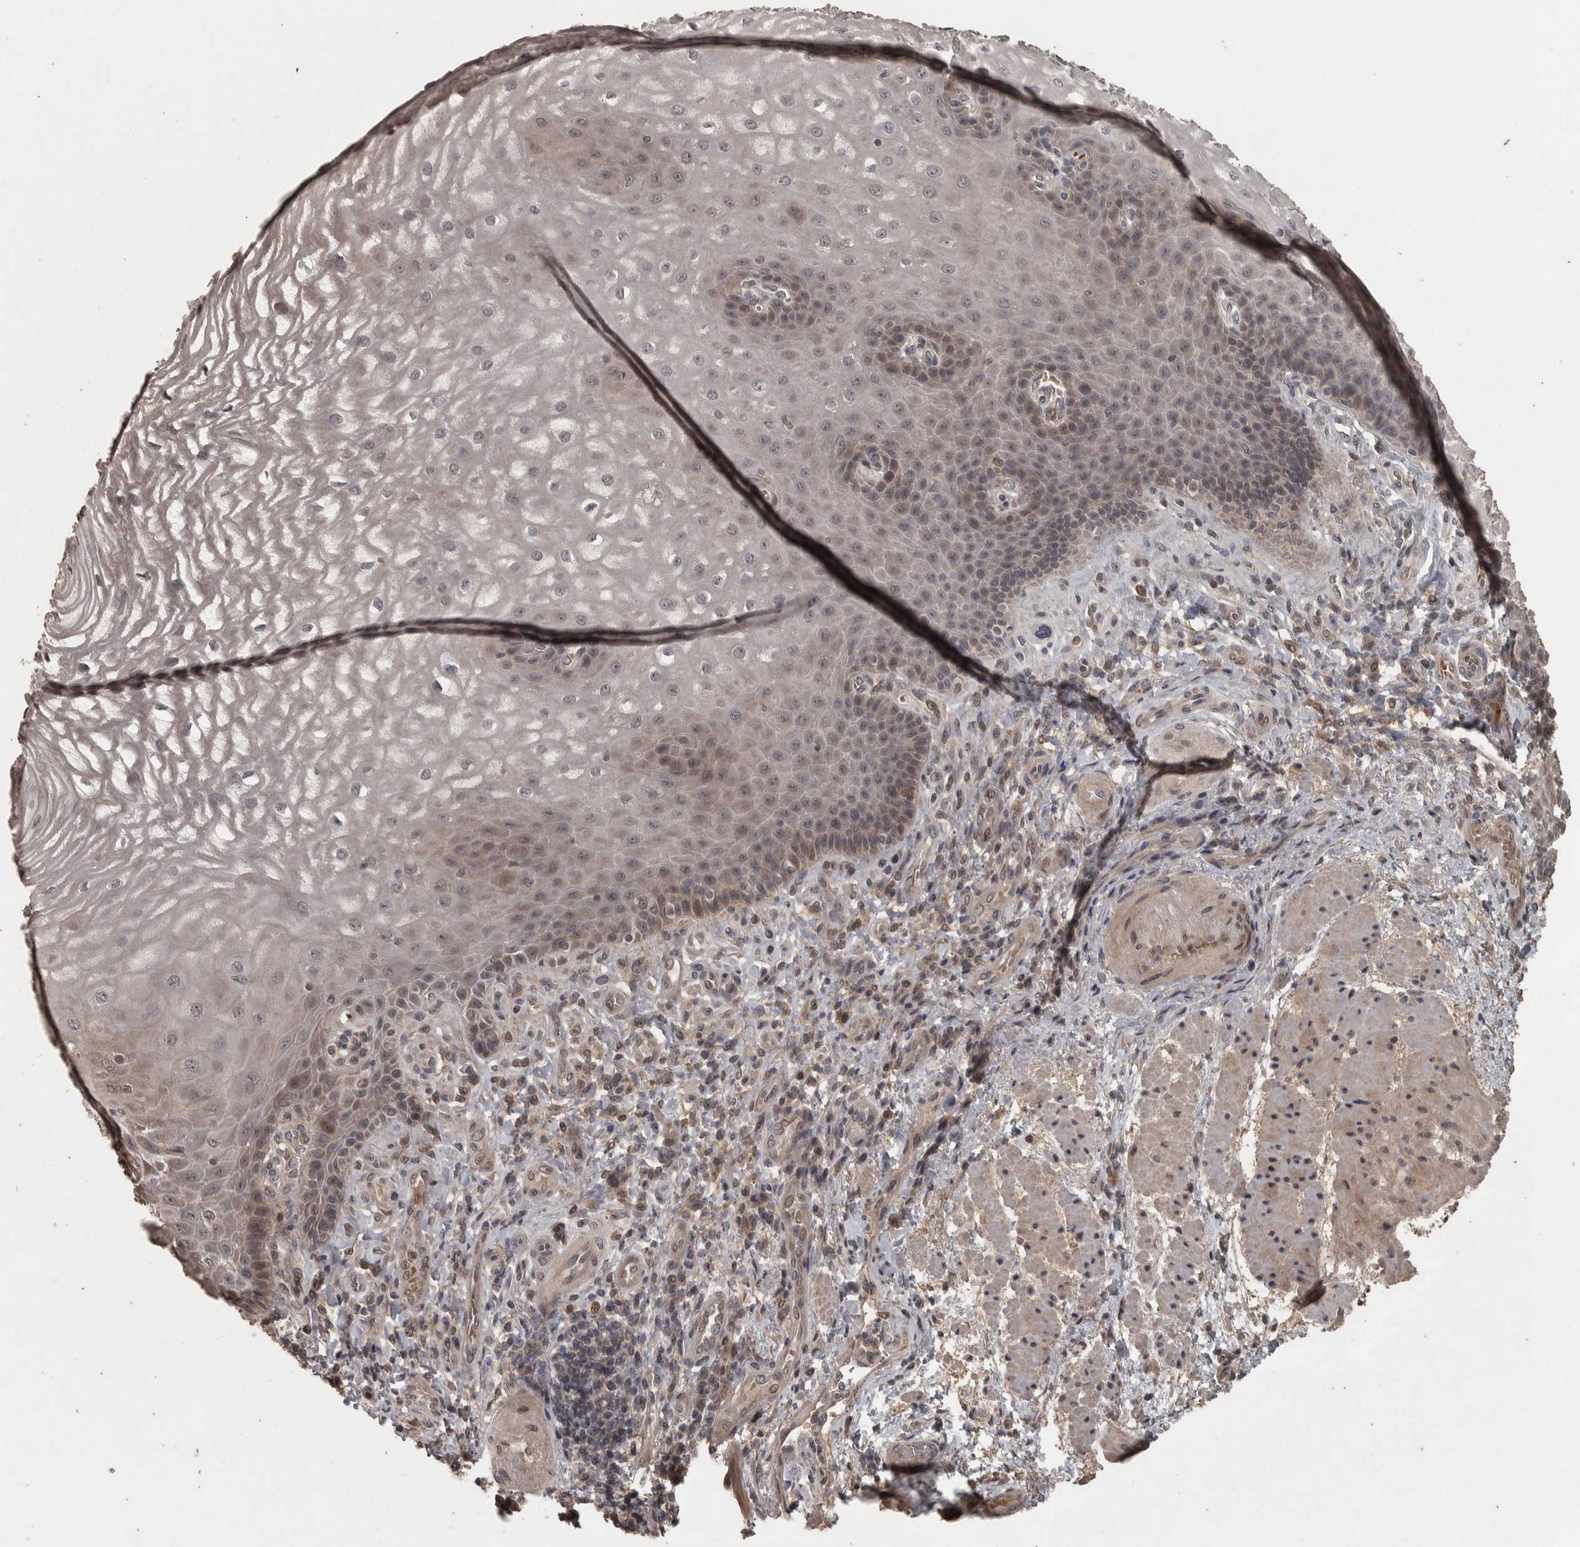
{"staining": {"intensity": "moderate", "quantity": "25%-75%", "location": "cytoplasmic/membranous,nuclear"}, "tissue": "esophagus", "cell_type": "Squamous epithelial cells", "image_type": "normal", "snomed": [{"axis": "morphology", "description": "Normal tissue, NOS"}, {"axis": "topography", "description": "Esophagus"}], "caption": "Squamous epithelial cells display moderate cytoplasmic/membranous,nuclear expression in approximately 25%-75% of cells in normal esophagus.", "gene": "ACO1", "patient": {"sex": "male", "age": 54}}